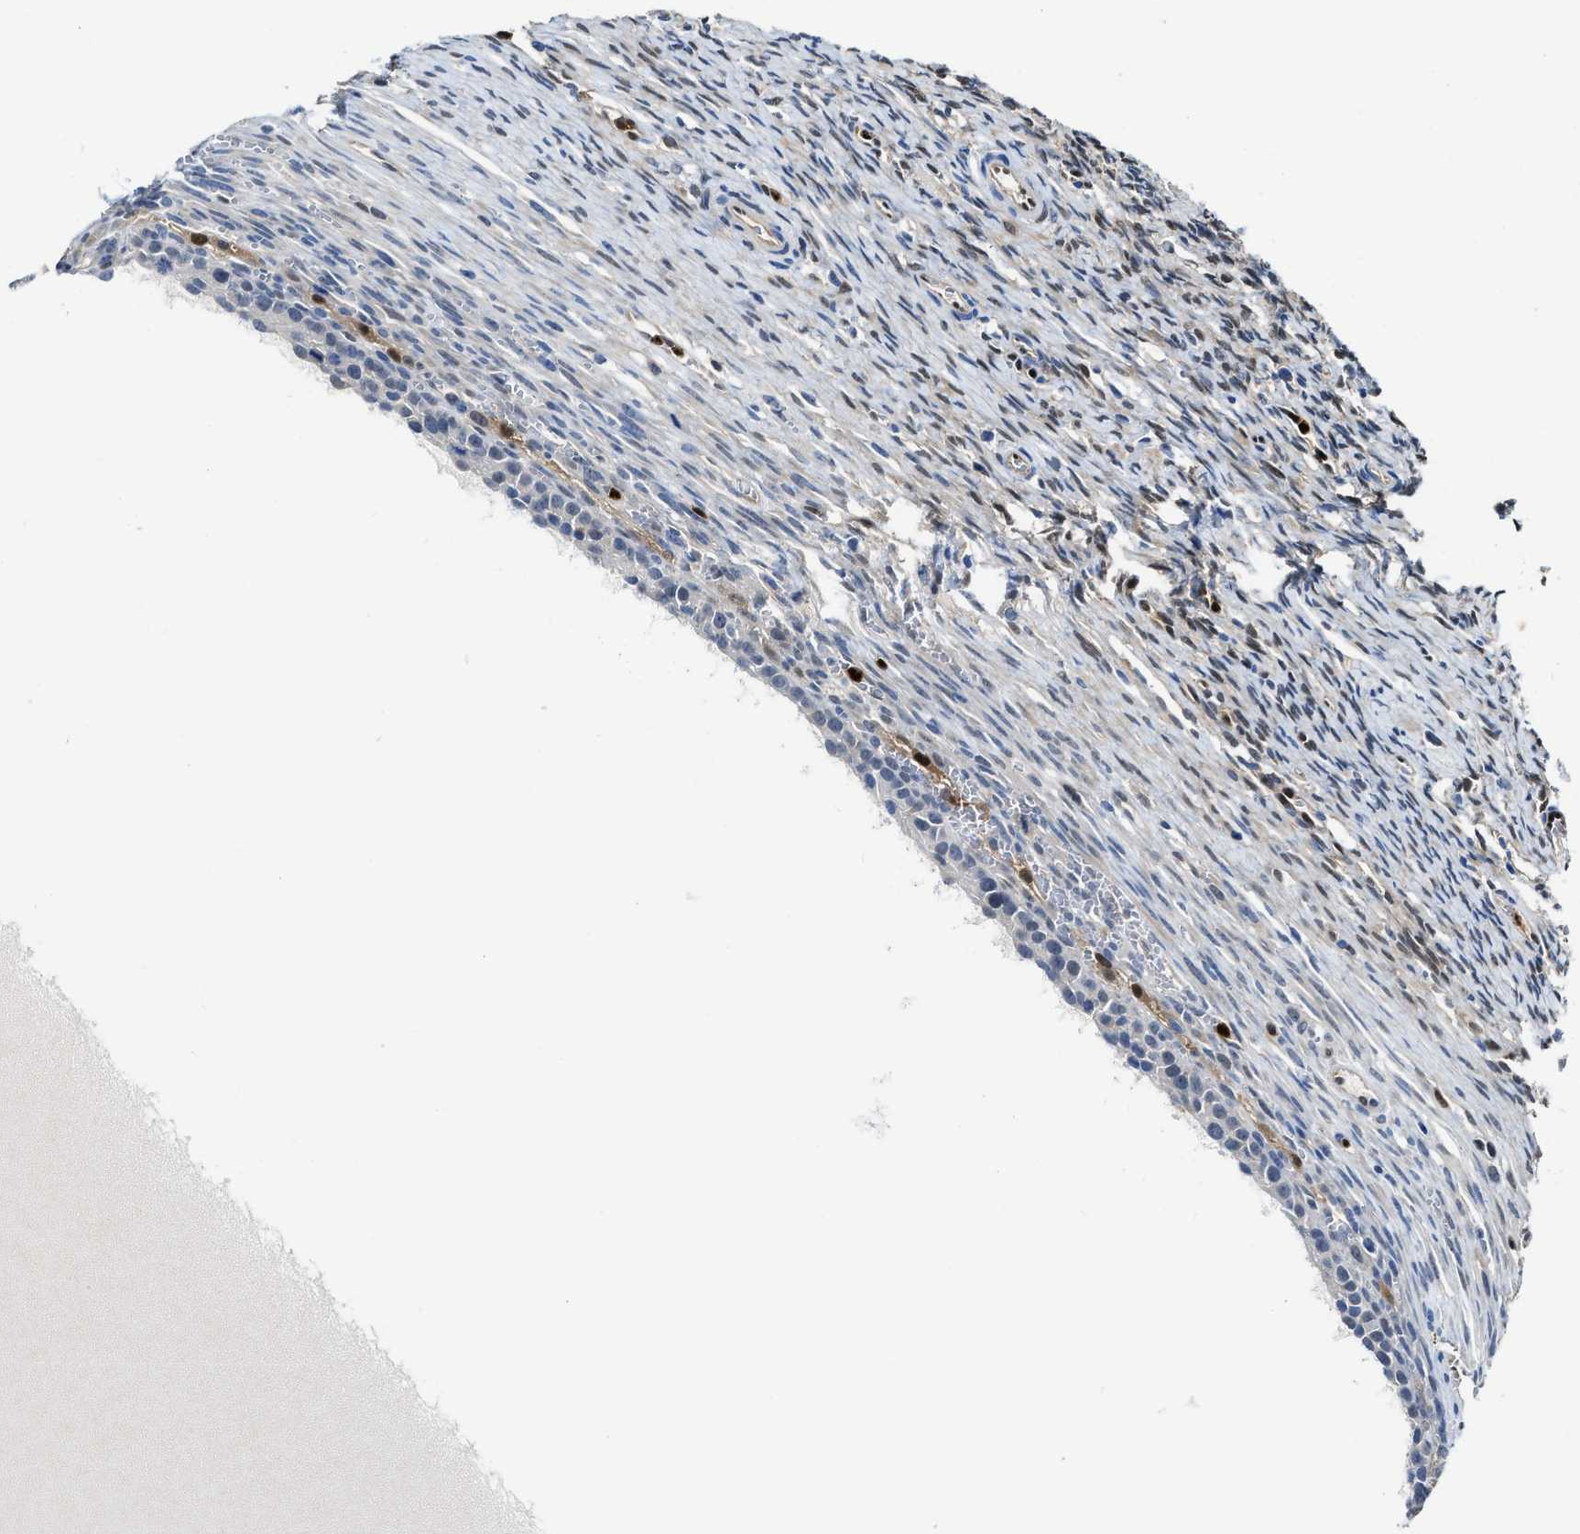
{"staining": {"intensity": "moderate", "quantity": "25%-75%", "location": "nuclear"}, "tissue": "ovary", "cell_type": "Ovarian stroma cells", "image_type": "normal", "snomed": [{"axis": "morphology", "description": "Normal tissue, NOS"}, {"axis": "topography", "description": "Ovary"}], "caption": "Protein staining reveals moderate nuclear expression in about 25%-75% of ovarian stroma cells in benign ovary.", "gene": "LTA4H", "patient": {"sex": "female", "age": 33}}